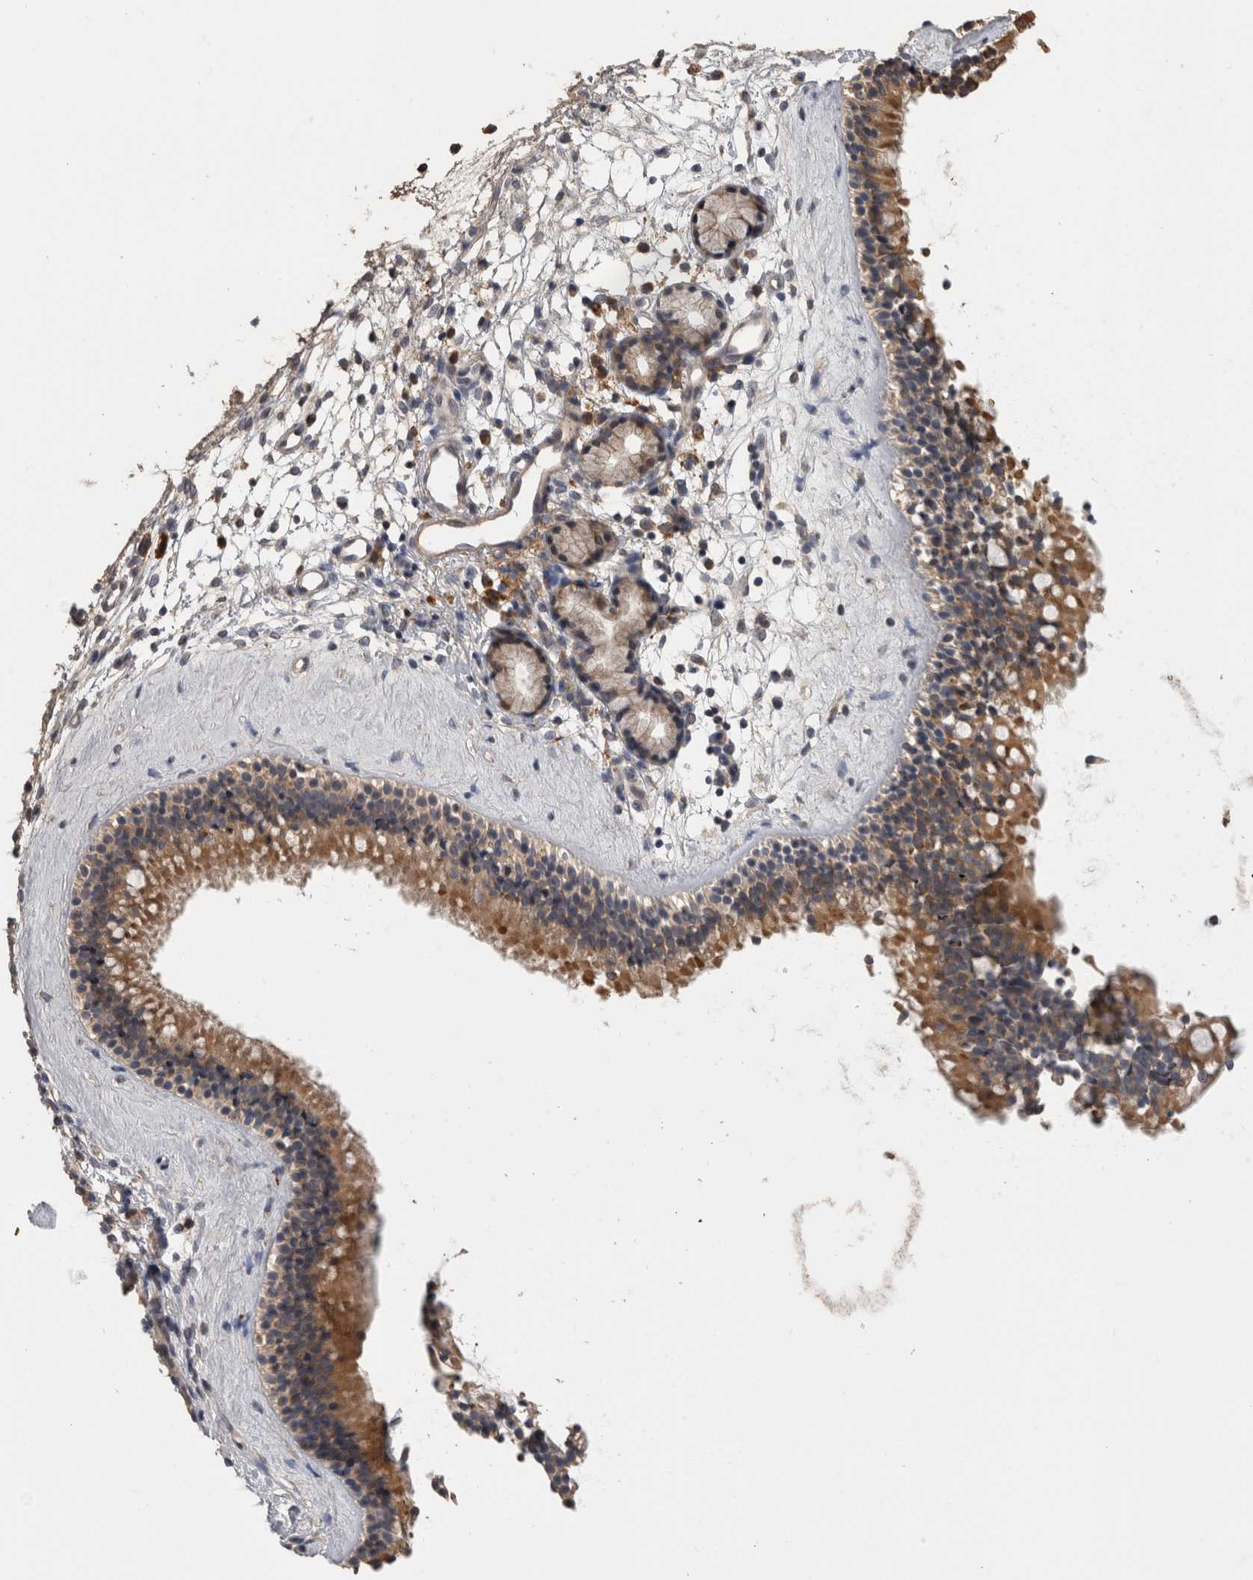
{"staining": {"intensity": "moderate", "quantity": ">75%", "location": "cytoplasmic/membranous"}, "tissue": "nasopharynx", "cell_type": "Respiratory epithelial cells", "image_type": "normal", "snomed": [{"axis": "morphology", "description": "Normal tissue, NOS"}, {"axis": "topography", "description": "Nasopharynx"}], "caption": "Immunohistochemical staining of unremarkable nasopharynx reveals moderate cytoplasmic/membranous protein staining in approximately >75% of respiratory epithelial cells.", "gene": "TBCE", "patient": {"sex": "female", "age": 42}}